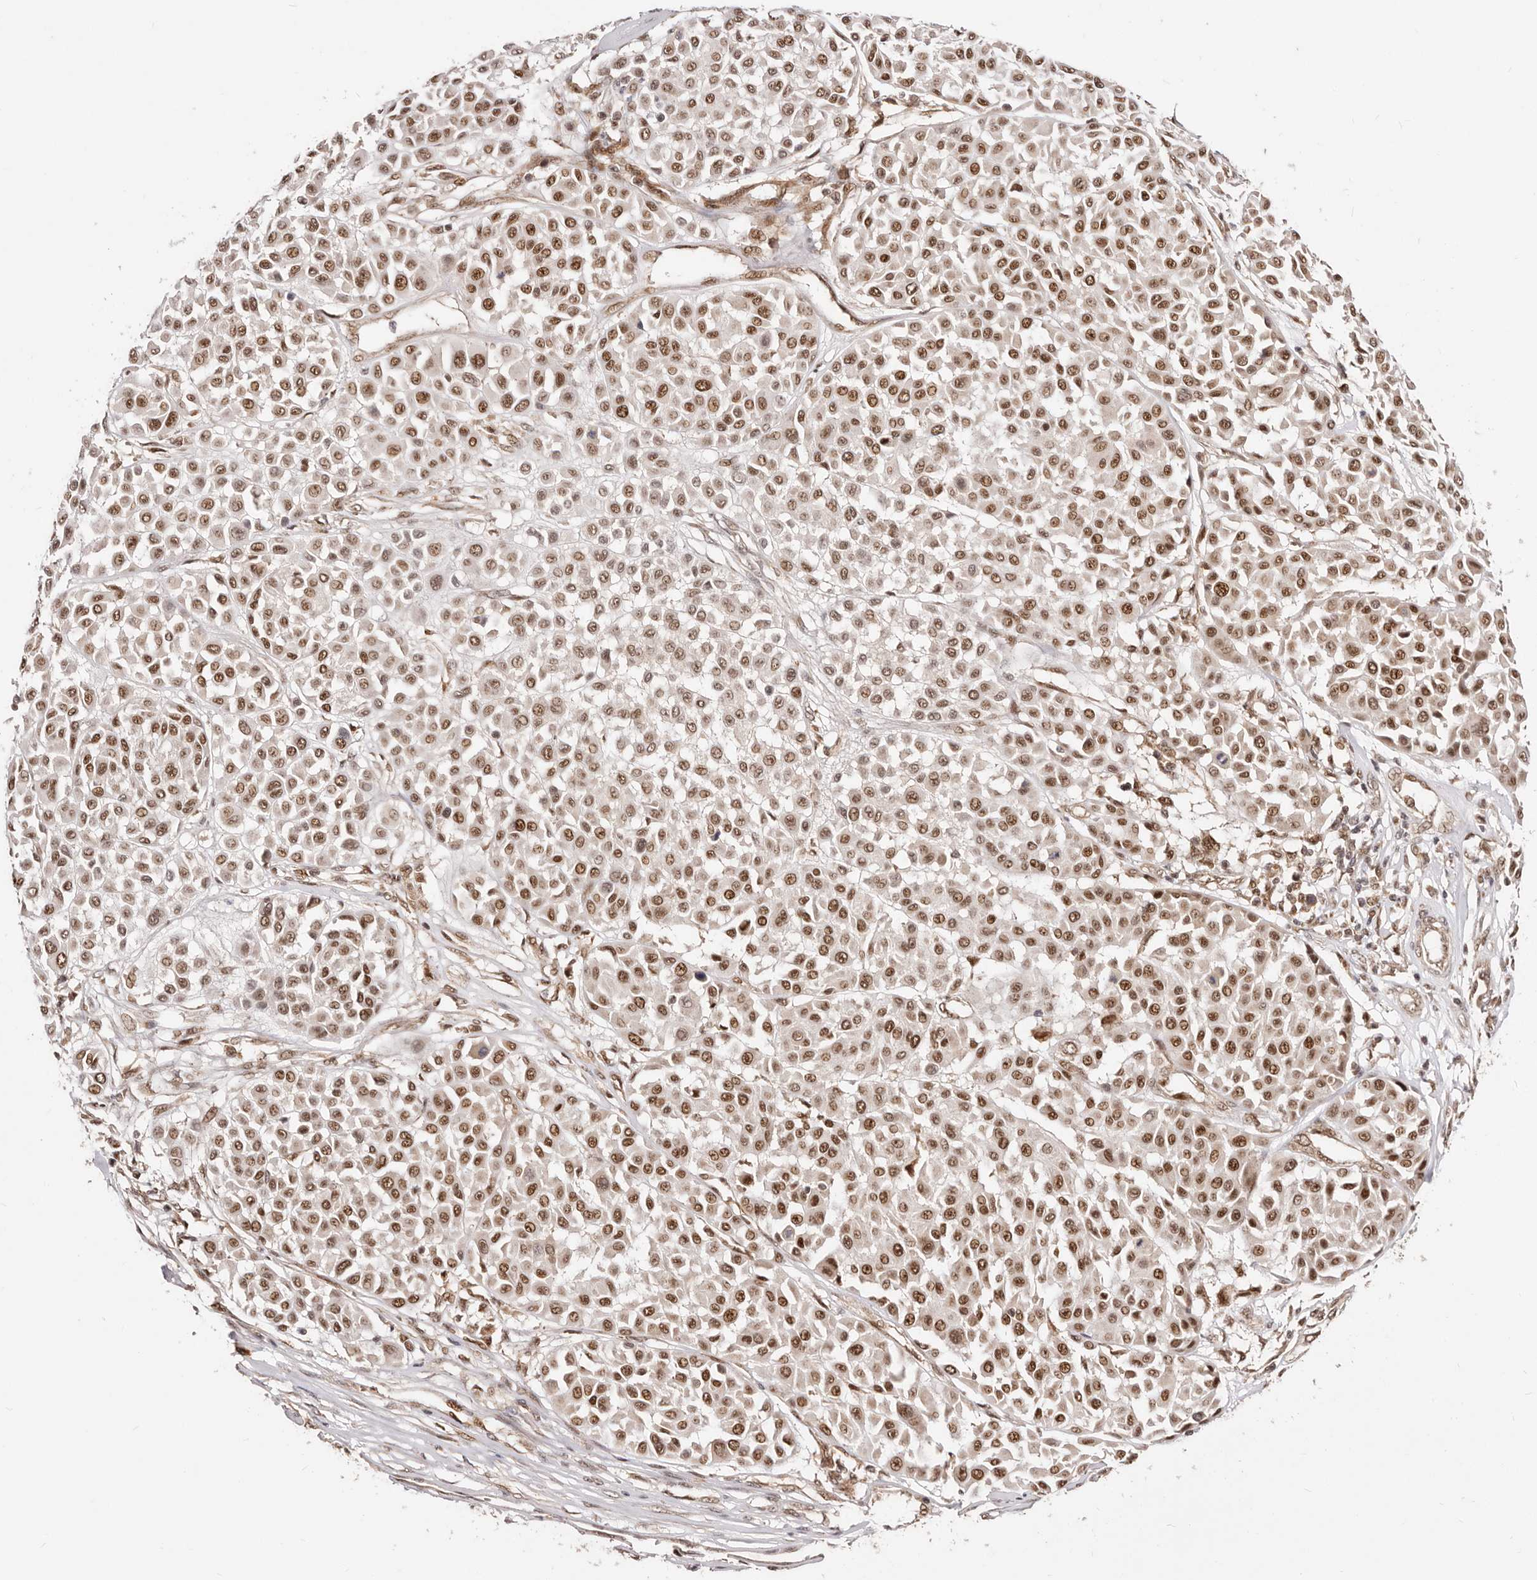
{"staining": {"intensity": "strong", "quantity": "25%-75%", "location": "nuclear"}, "tissue": "melanoma", "cell_type": "Tumor cells", "image_type": "cancer", "snomed": [{"axis": "morphology", "description": "Malignant melanoma, Metastatic site"}, {"axis": "topography", "description": "Soft tissue"}], "caption": "Malignant melanoma (metastatic site) stained with IHC demonstrates strong nuclear expression in about 25%-75% of tumor cells.", "gene": "SEC14L1", "patient": {"sex": "male", "age": 41}}